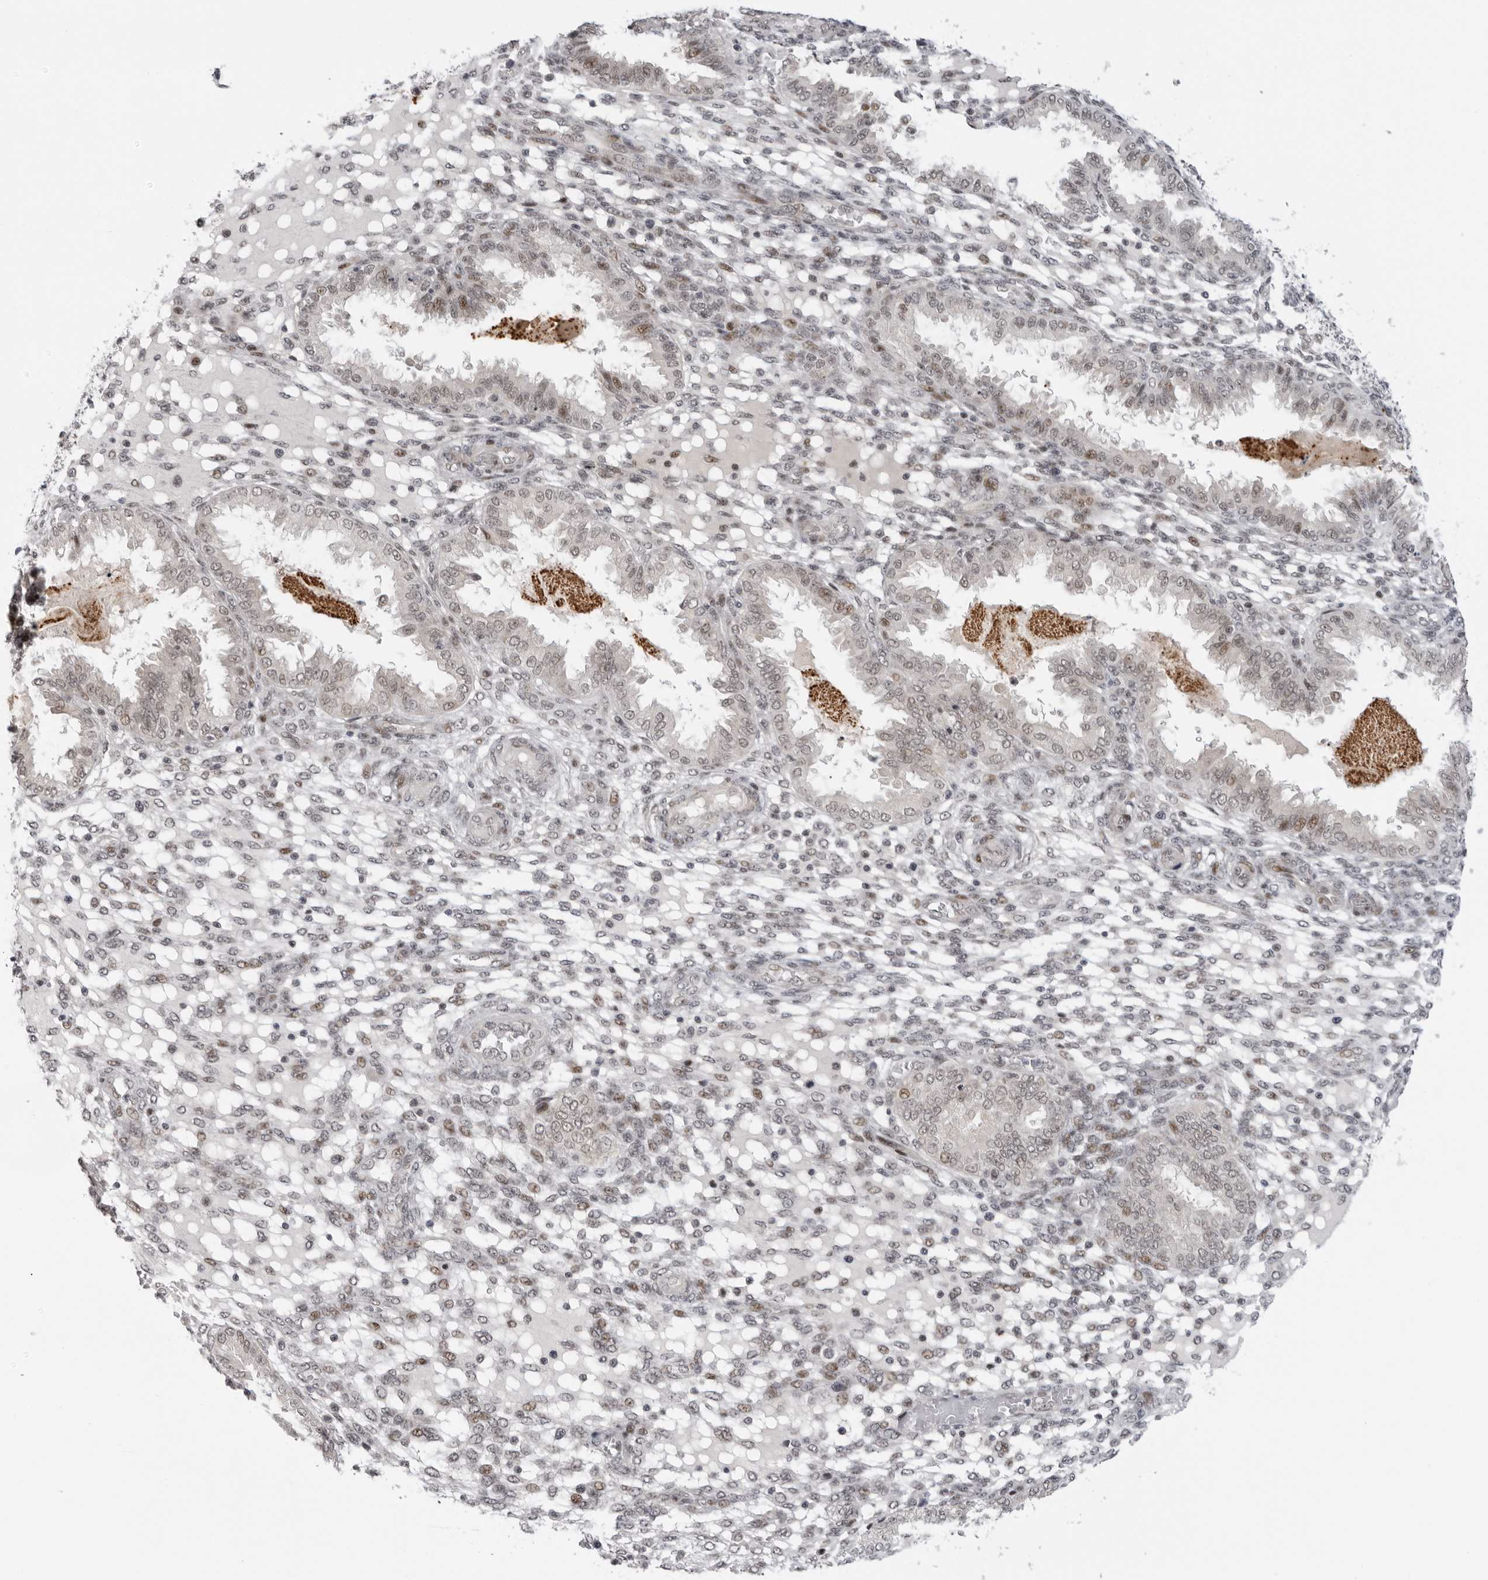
{"staining": {"intensity": "moderate", "quantity": "<25%", "location": "nuclear"}, "tissue": "endometrium", "cell_type": "Cells in endometrial stroma", "image_type": "normal", "snomed": [{"axis": "morphology", "description": "Normal tissue, NOS"}, {"axis": "topography", "description": "Endometrium"}], "caption": "Protein expression analysis of normal human endometrium reveals moderate nuclear expression in approximately <25% of cells in endometrial stroma. The protein of interest is shown in brown color, while the nuclei are stained blue.", "gene": "ALPK2", "patient": {"sex": "female", "age": 33}}